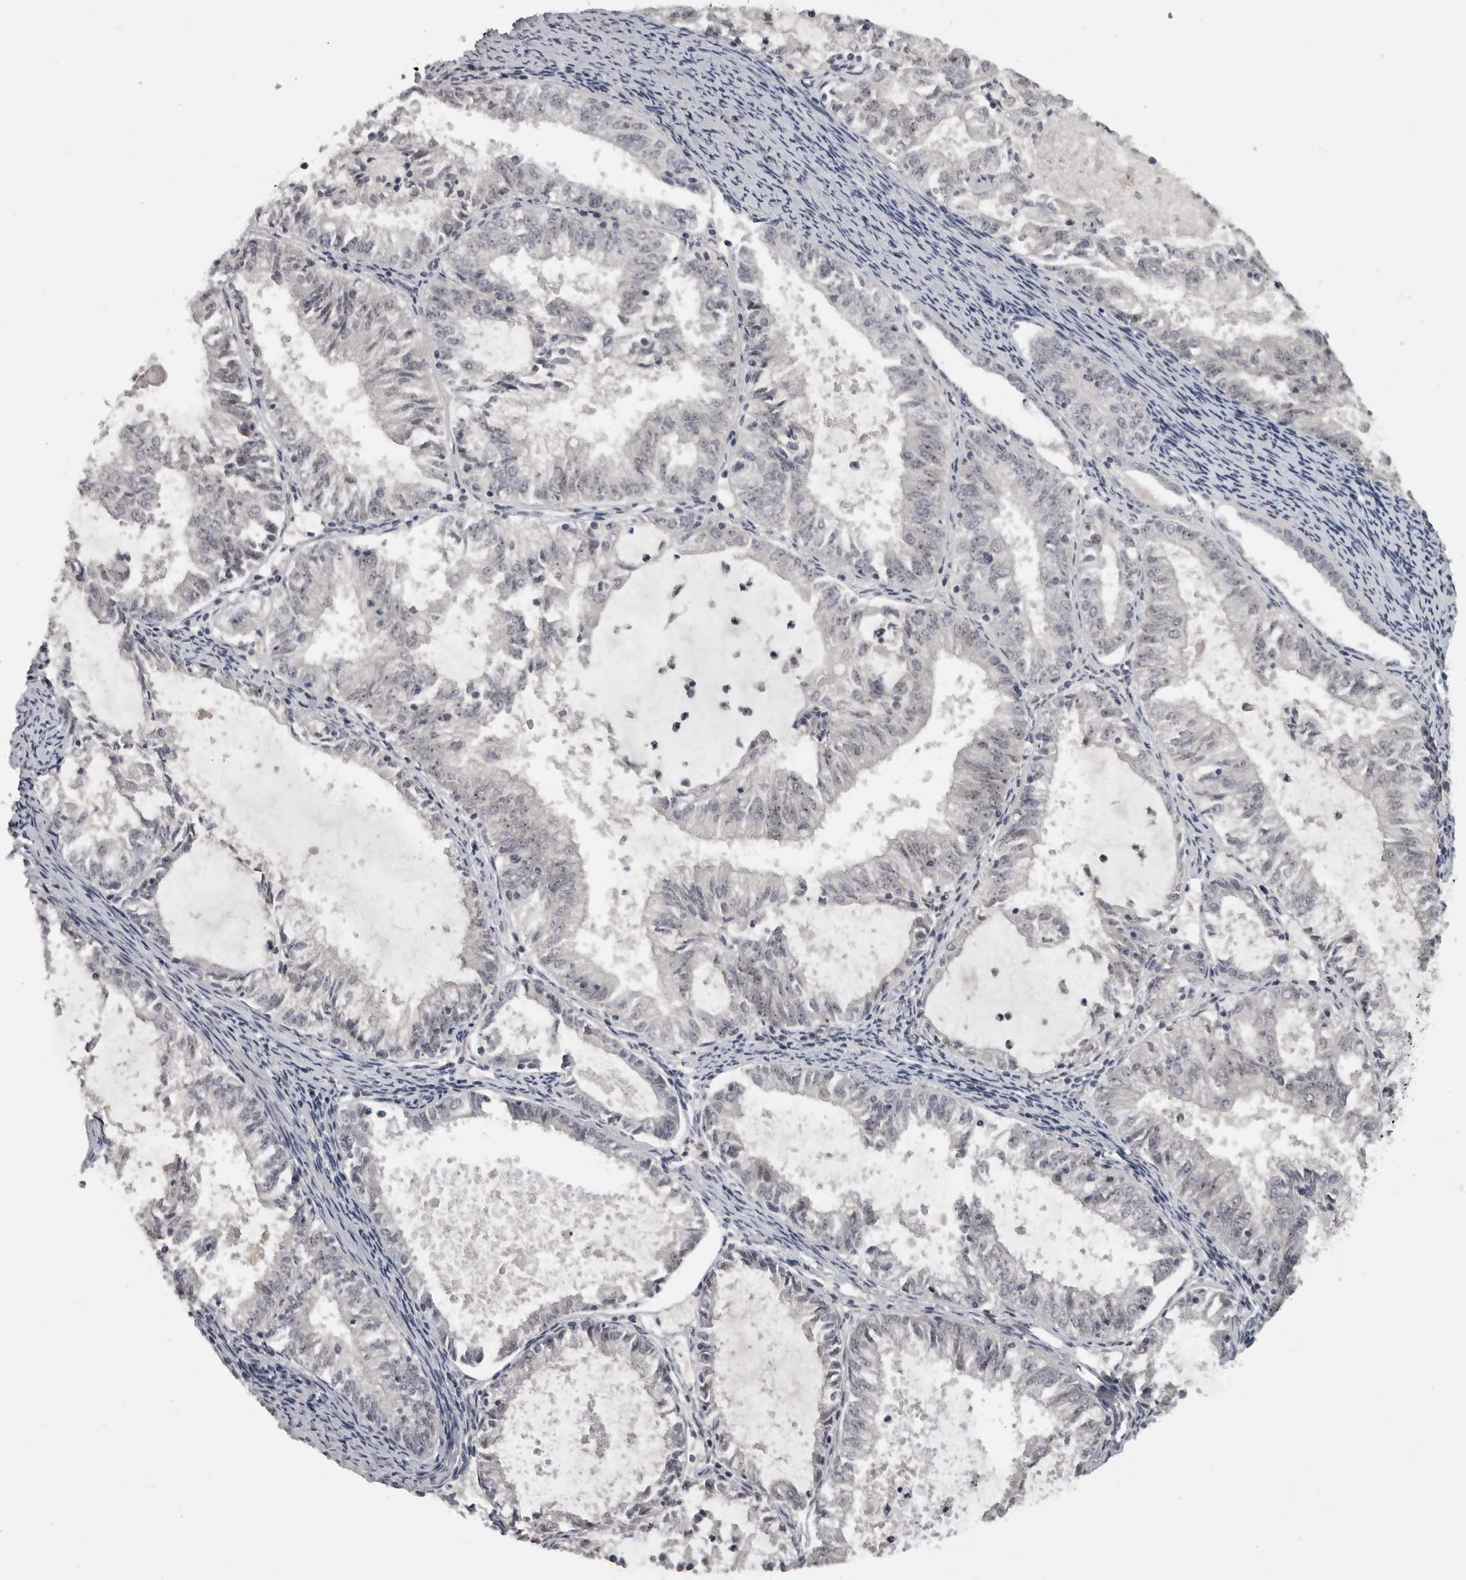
{"staining": {"intensity": "negative", "quantity": "none", "location": "none"}, "tissue": "endometrial cancer", "cell_type": "Tumor cells", "image_type": "cancer", "snomed": [{"axis": "morphology", "description": "Adenocarcinoma, NOS"}, {"axis": "topography", "description": "Endometrium"}], "caption": "Tumor cells are negative for protein expression in human adenocarcinoma (endometrial). (Stains: DAB (3,3'-diaminobenzidine) immunohistochemistry (IHC) with hematoxylin counter stain, Microscopy: brightfield microscopy at high magnification).", "gene": "MRTO4", "patient": {"sex": "female", "age": 57}}